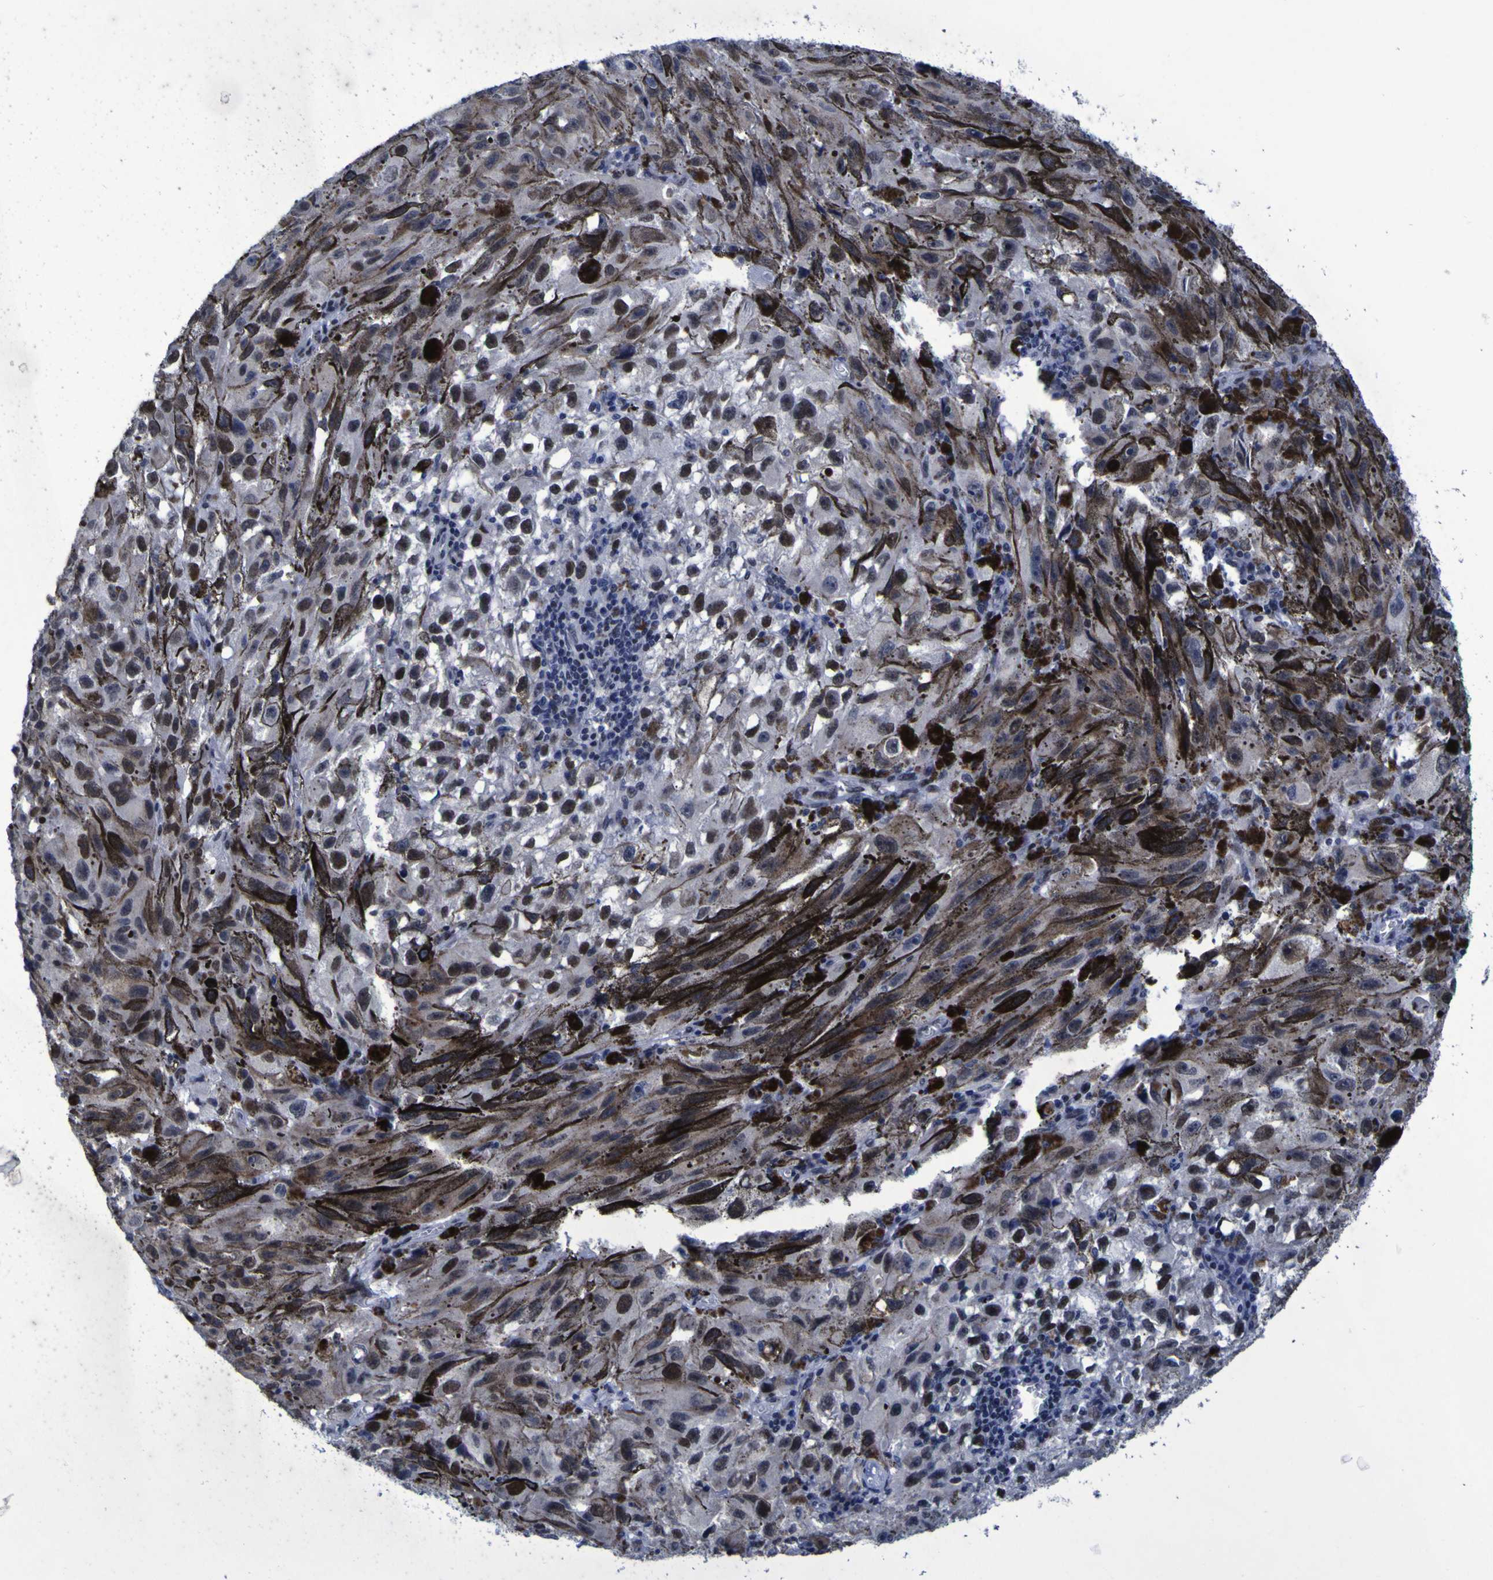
{"staining": {"intensity": "strong", "quantity": ">75%", "location": "nuclear"}, "tissue": "melanoma", "cell_type": "Tumor cells", "image_type": "cancer", "snomed": [{"axis": "morphology", "description": "Malignant melanoma, NOS"}, {"axis": "topography", "description": "Skin"}], "caption": "The histopathology image reveals a brown stain indicating the presence of a protein in the nuclear of tumor cells in malignant melanoma.", "gene": "MBD3", "patient": {"sex": "female", "age": 104}}